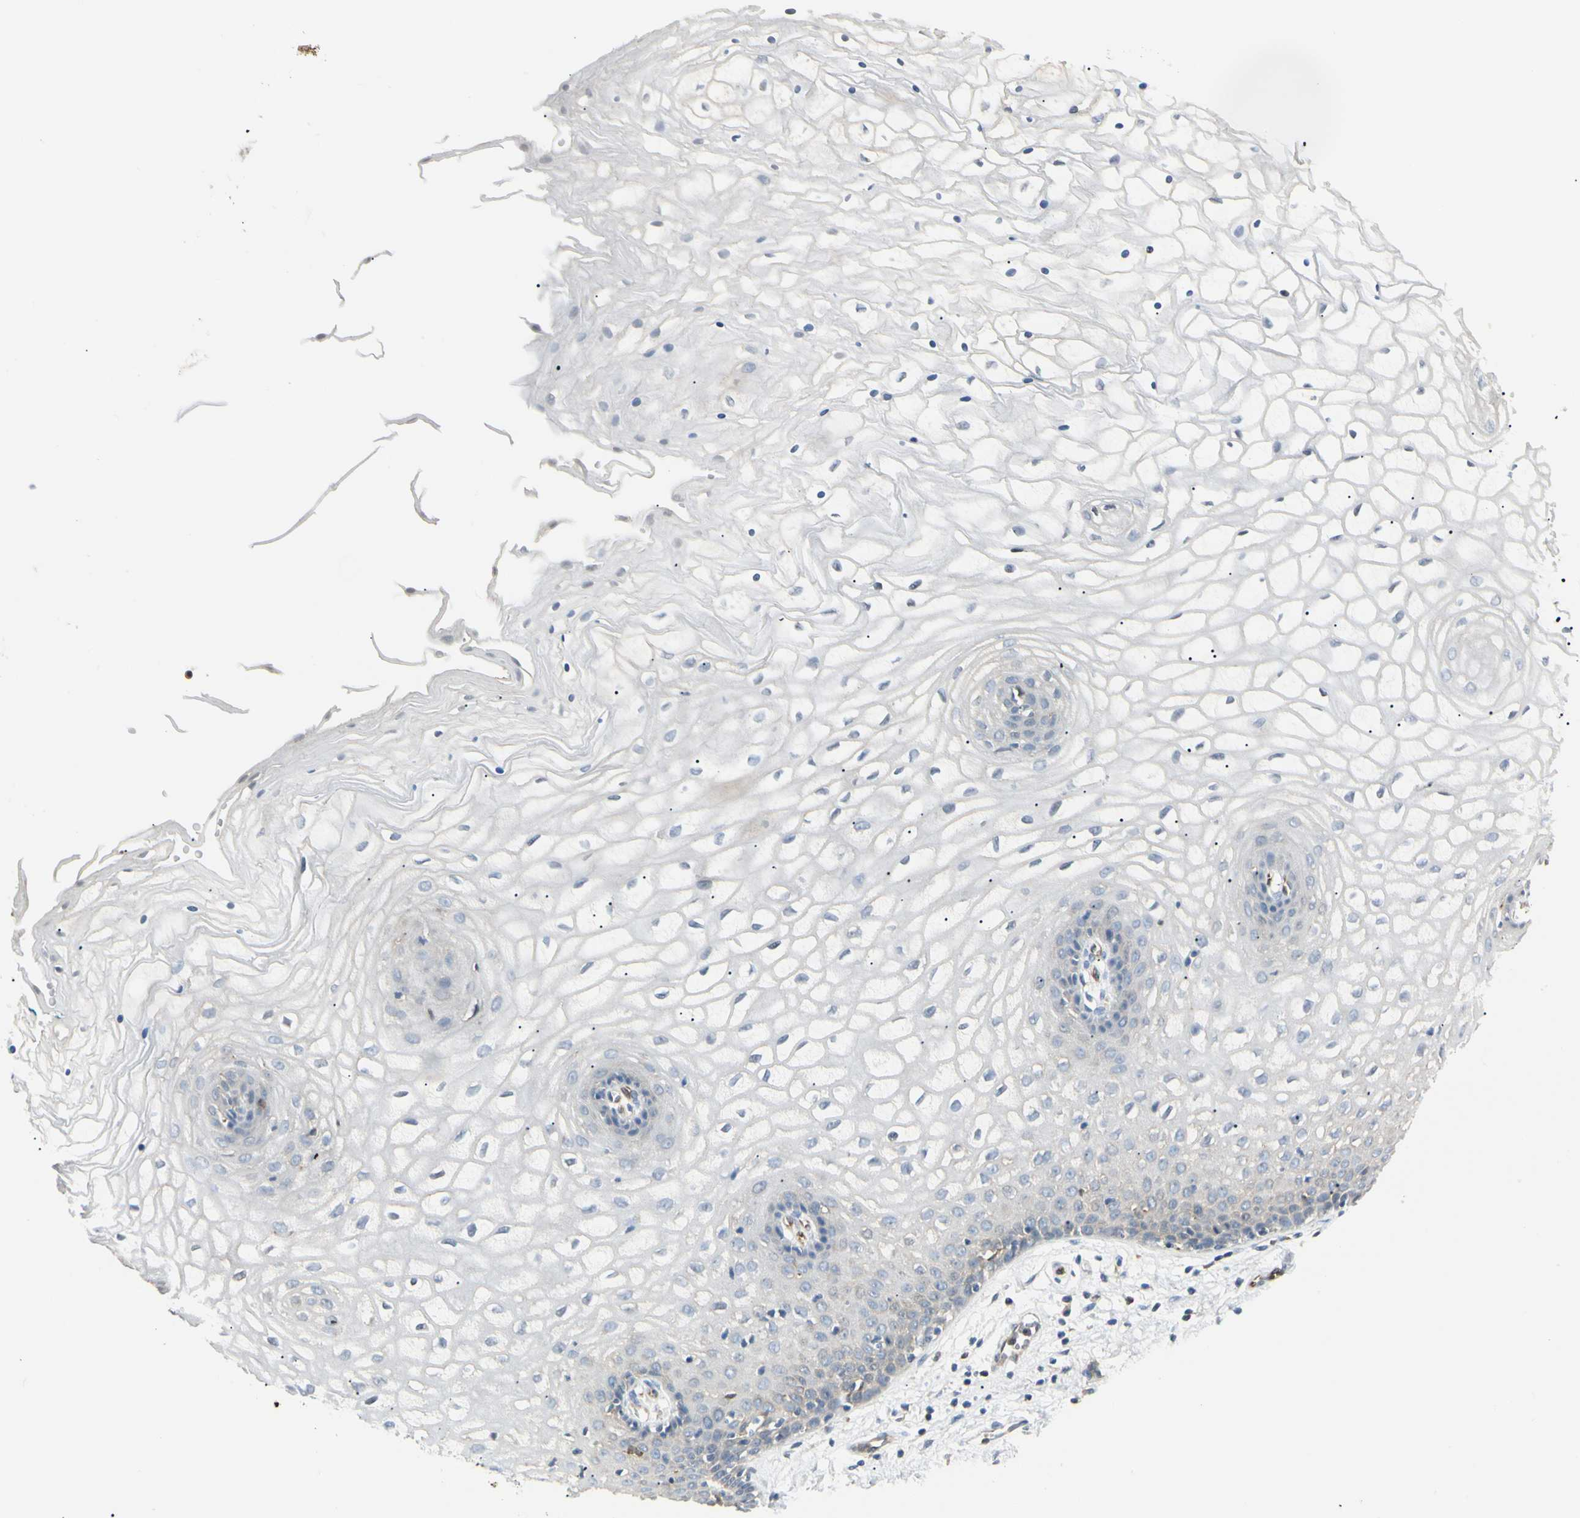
{"staining": {"intensity": "negative", "quantity": "none", "location": "none"}, "tissue": "vagina", "cell_type": "Squamous epithelial cells", "image_type": "normal", "snomed": [{"axis": "morphology", "description": "Normal tissue, NOS"}, {"axis": "topography", "description": "Vagina"}], "caption": "Immunohistochemistry of benign human vagina demonstrates no positivity in squamous epithelial cells.", "gene": "LPCAT2", "patient": {"sex": "female", "age": 34}}